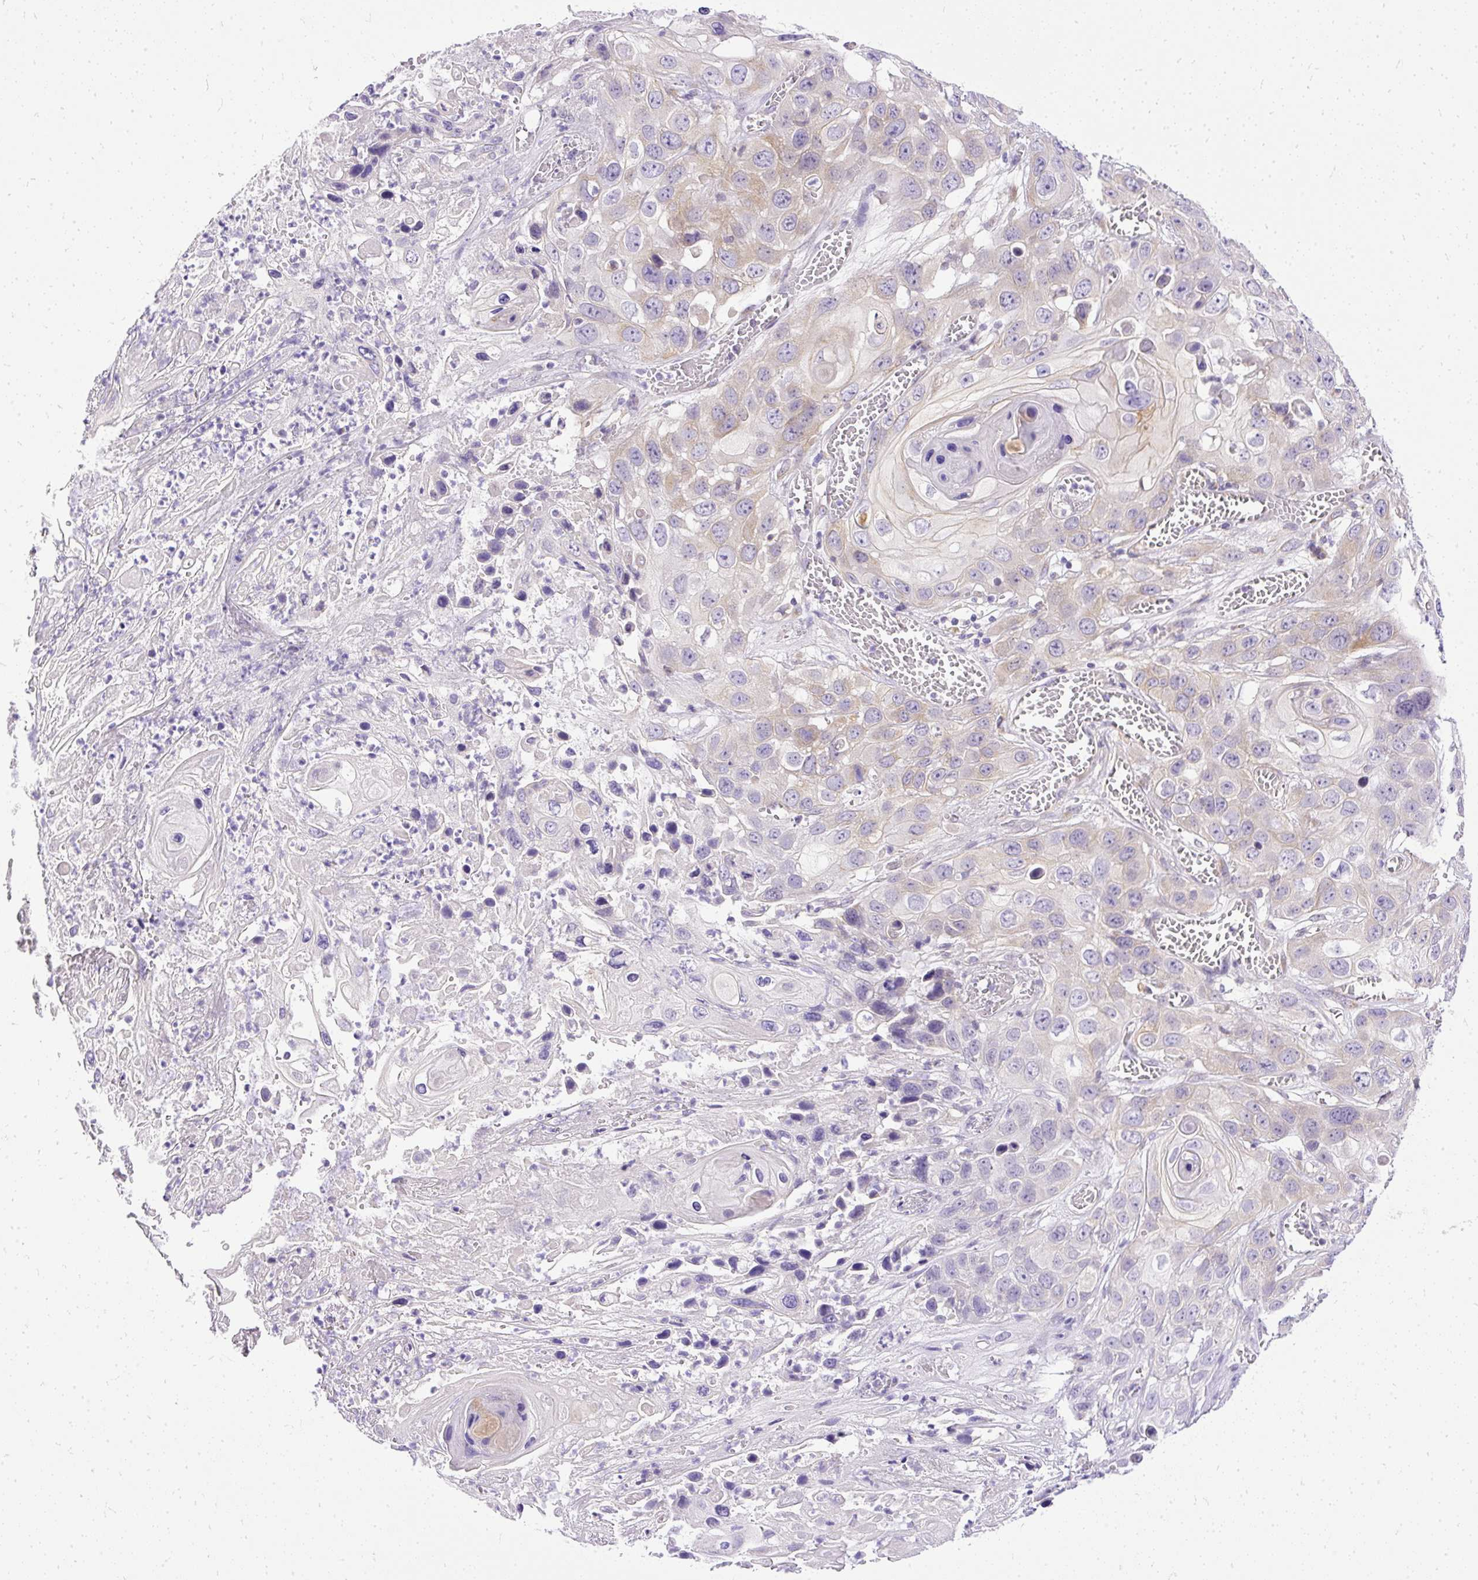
{"staining": {"intensity": "negative", "quantity": "none", "location": "none"}, "tissue": "skin cancer", "cell_type": "Tumor cells", "image_type": "cancer", "snomed": [{"axis": "morphology", "description": "Squamous cell carcinoma, NOS"}, {"axis": "topography", "description": "Skin"}], "caption": "Immunohistochemistry (IHC) micrograph of neoplastic tissue: human skin cancer stained with DAB (3,3'-diaminobenzidine) shows no significant protein positivity in tumor cells.", "gene": "AMFR", "patient": {"sex": "male", "age": 55}}